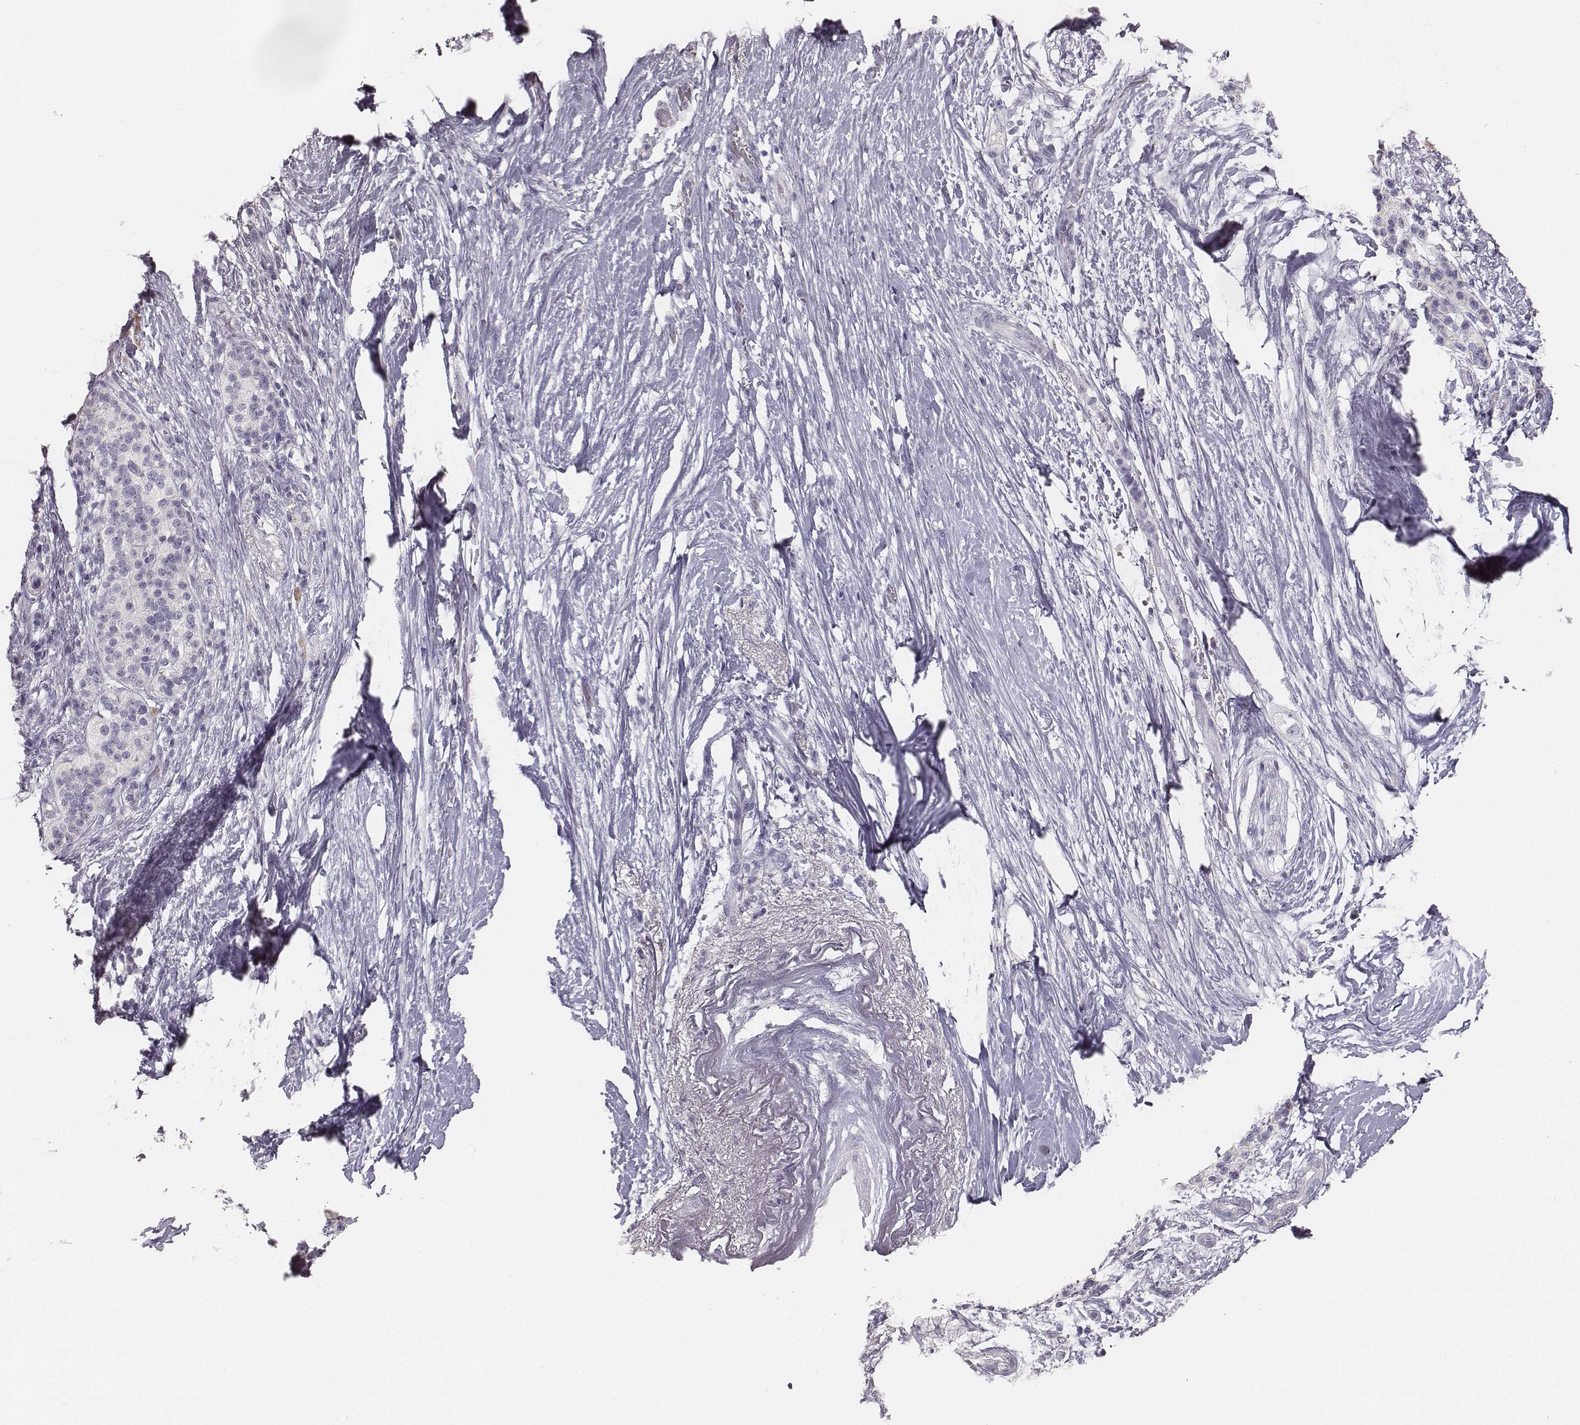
{"staining": {"intensity": "negative", "quantity": "none", "location": "none"}, "tissue": "pancreatic cancer", "cell_type": "Tumor cells", "image_type": "cancer", "snomed": [{"axis": "morphology", "description": "Adenocarcinoma, NOS"}, {"axis": "topography", "description": "Pancreas"}], "caption": "Immunohistochemical staining of human pancreatic cancer exhibits no significant expression in tumor cells.", "gene": "MYH6", "patient": {"sex": "female", "age": 72}}